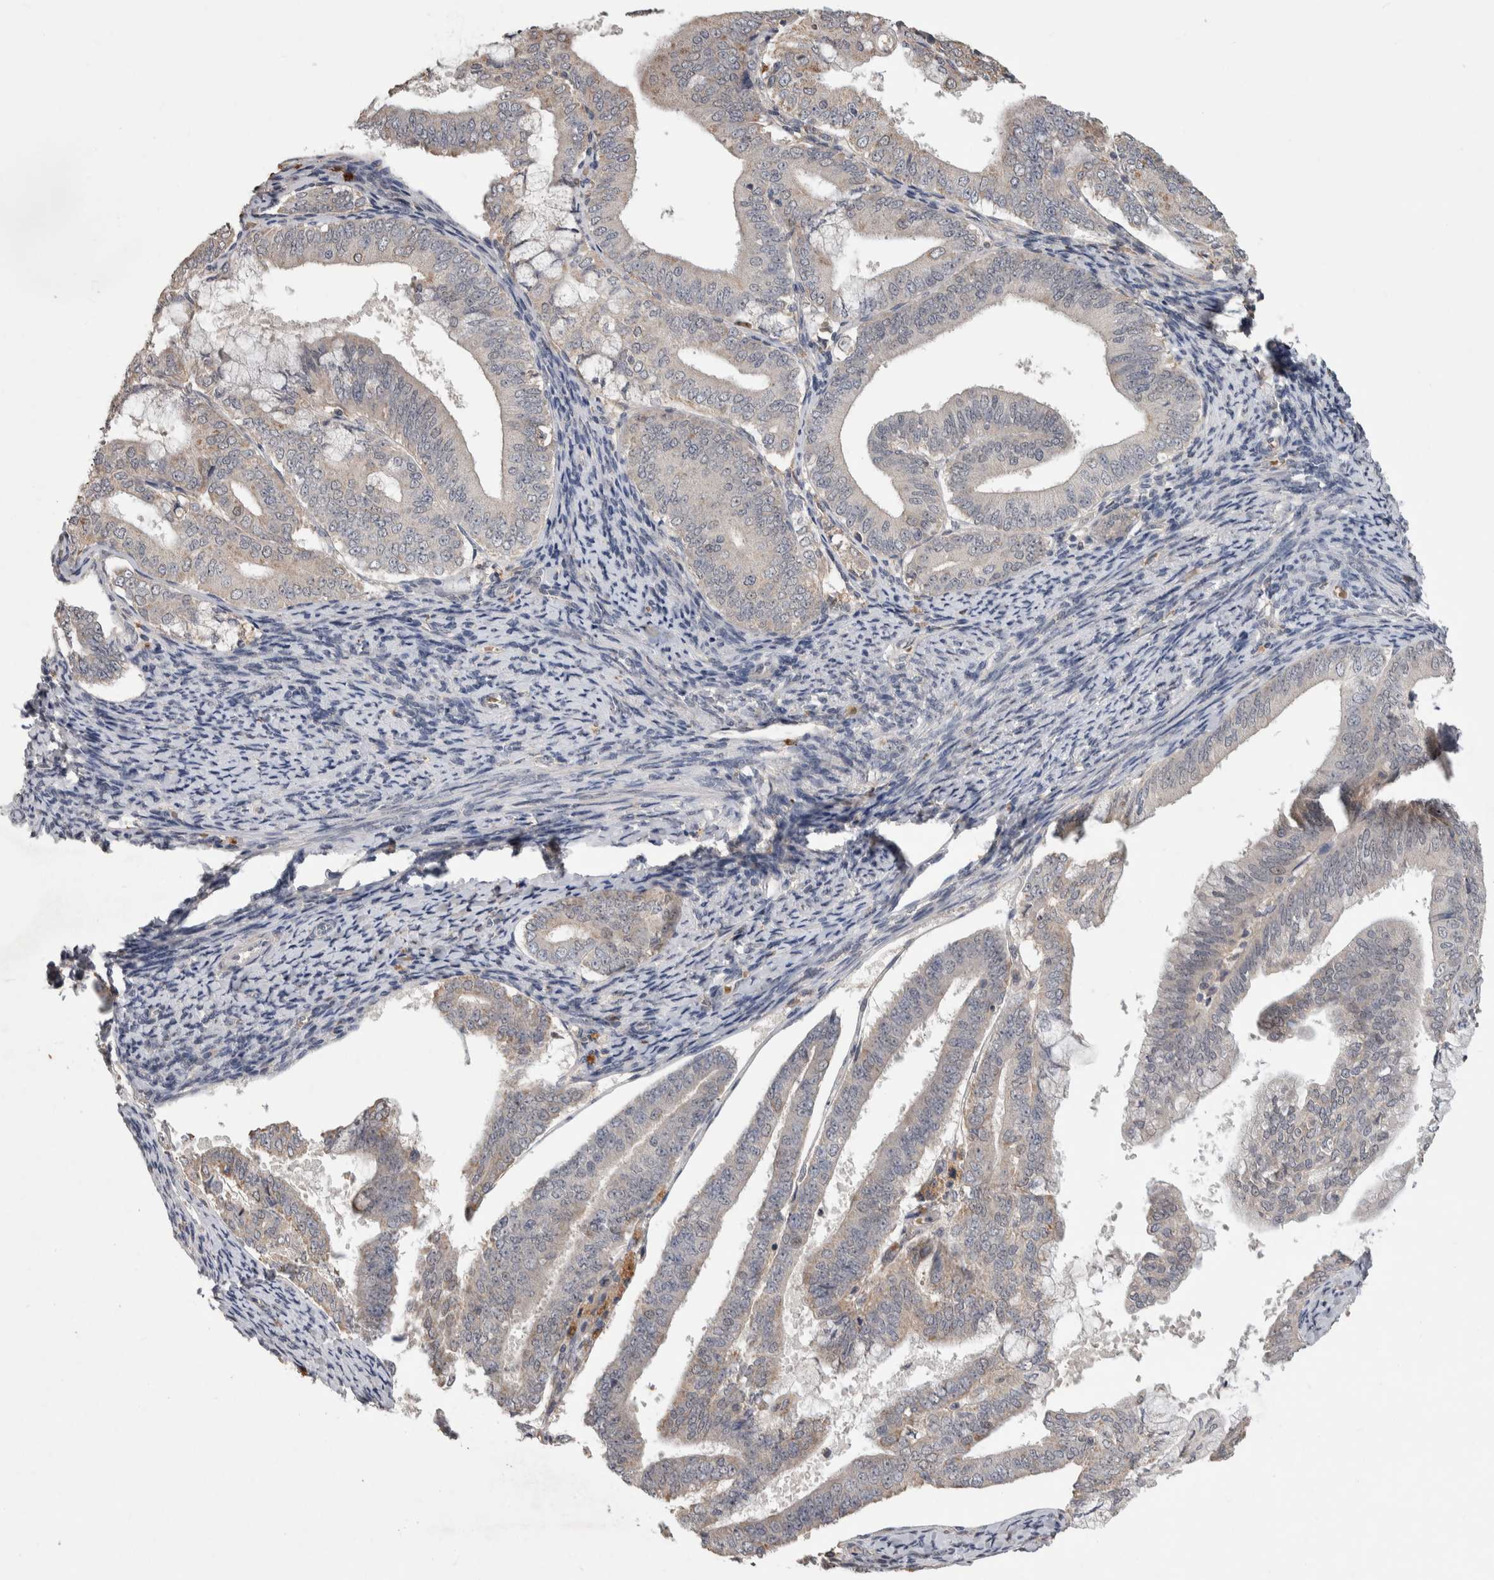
{"staining": {"intensity": "moderate", "quantity": "<25%", "location": "cytoplasmic/membranous"}, "tissue": "endometrial cancer", "cell_type": "Tumor cells", "image_type": "cancer", "snomed": [{"axis": "morphology", "description": "Adenocarcinoma, NOS"}, {"axis": "topography", "description": "Endometrium"}], "caption": "Immunohistochemistry of human endometrial adenocarcinoma displays low levels of moderate cytoplasmic/membranous expression in about <25% of tumor cells.", "gene": "CHRM3", "patient": {"sex": "female", "age": 63}}